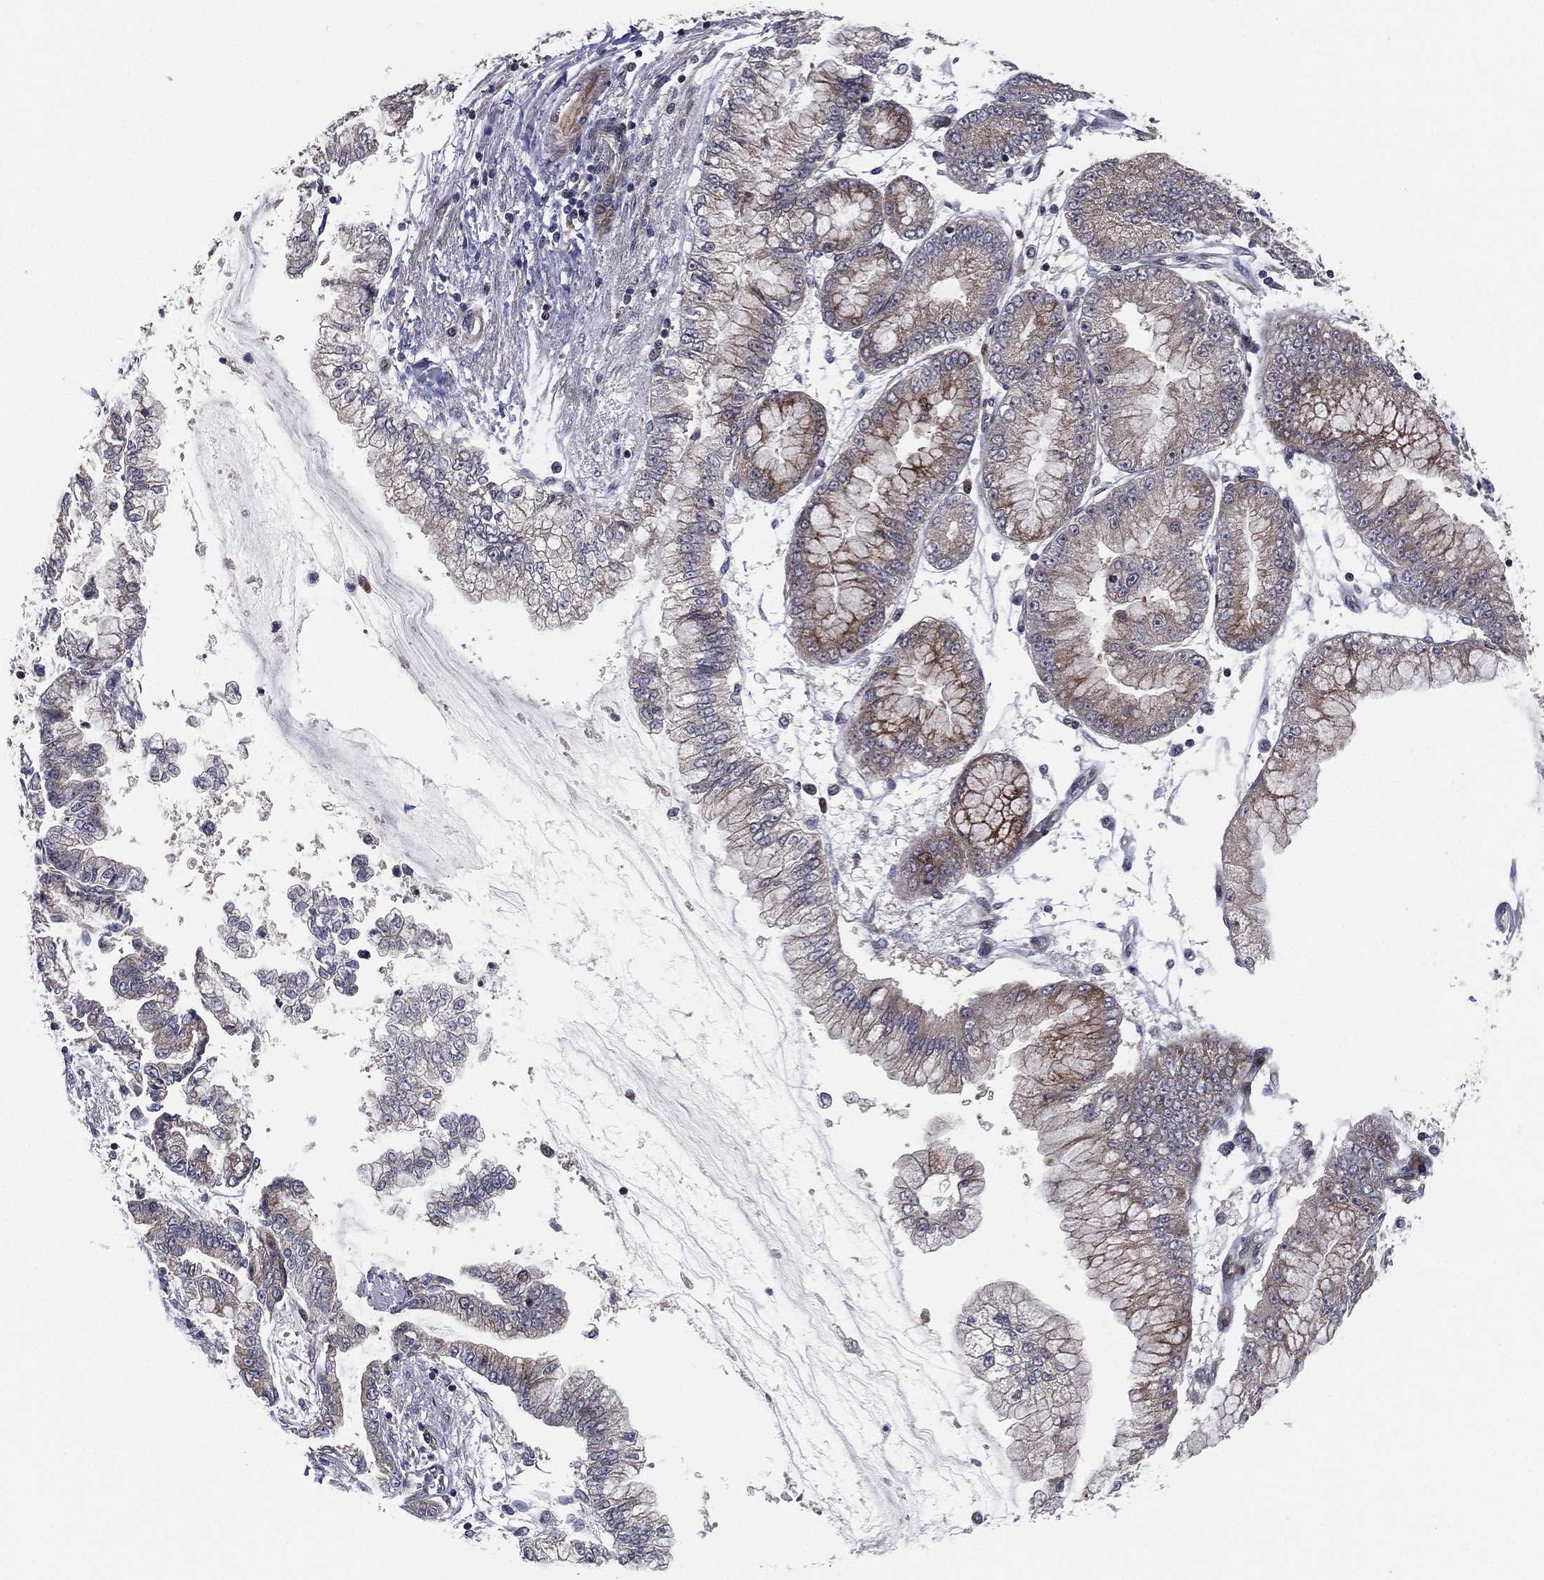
{"staining": {"intensity": "moderate", "quantity": "<25%", "location": "cytoplasmic/membranous"}, "tissue": "stomach cancer", "cell_type": "Tumor cells", "image_type": "cancer", "snomed": [{"axis": "morphology", "description": "Adenocarcinoma, NOS"}, {"axis": "topography", "description": "Stomach, upper"}], "caption": "Immunohistochemical staining of stomach cancer shows low levels of moderate cytoplasmic/membranous expression in approximately <25% of tumor cells. The protein of interest is shown in brown color, while the nuclei are stained blue.", "gene": "UTP14A", "patient": {"sex": "female", "age": 74}}